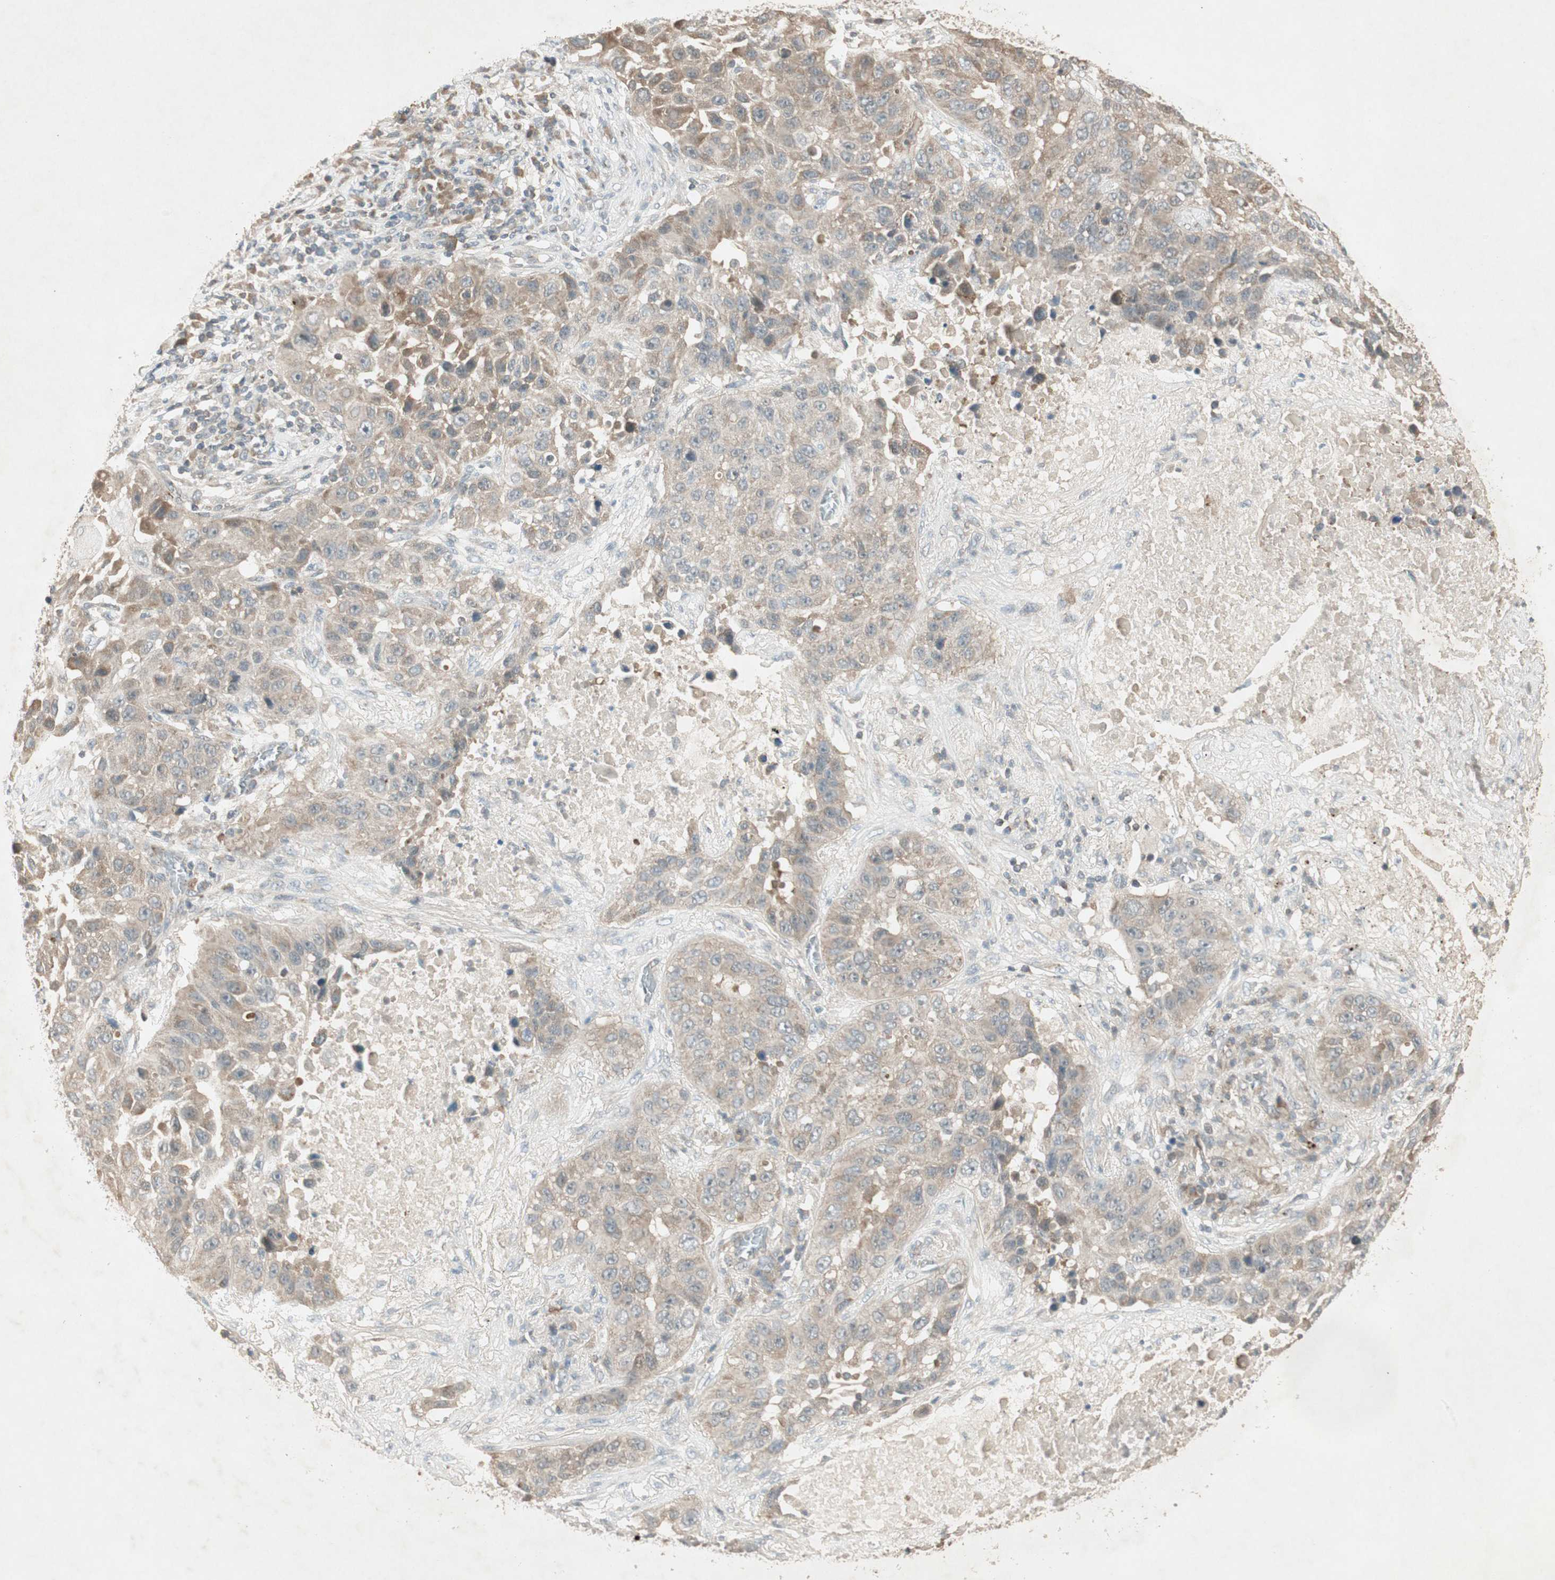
{"staining": {"intensity": "weak", "quantity": ">75%", "location": "cytoplasmic/membranous"}, "tissue": "lung cancer", "cell_type": "Tumor cells", "image_type": "cancer", "snomed": [{"axis": "morphology", "description": "Squamous cell carcinoma, NOS"}, {"axis": "topography", "description": "Lung"}], "caption": "About >75% of tumor cells in human lung squamous cell carcinoma demonstrate weak cytoplasmic/membranous protein expression as visualized by brown immunohistochemical staining.", "gene": "USP2", "patient": {"sex": "male", "age": 57}}